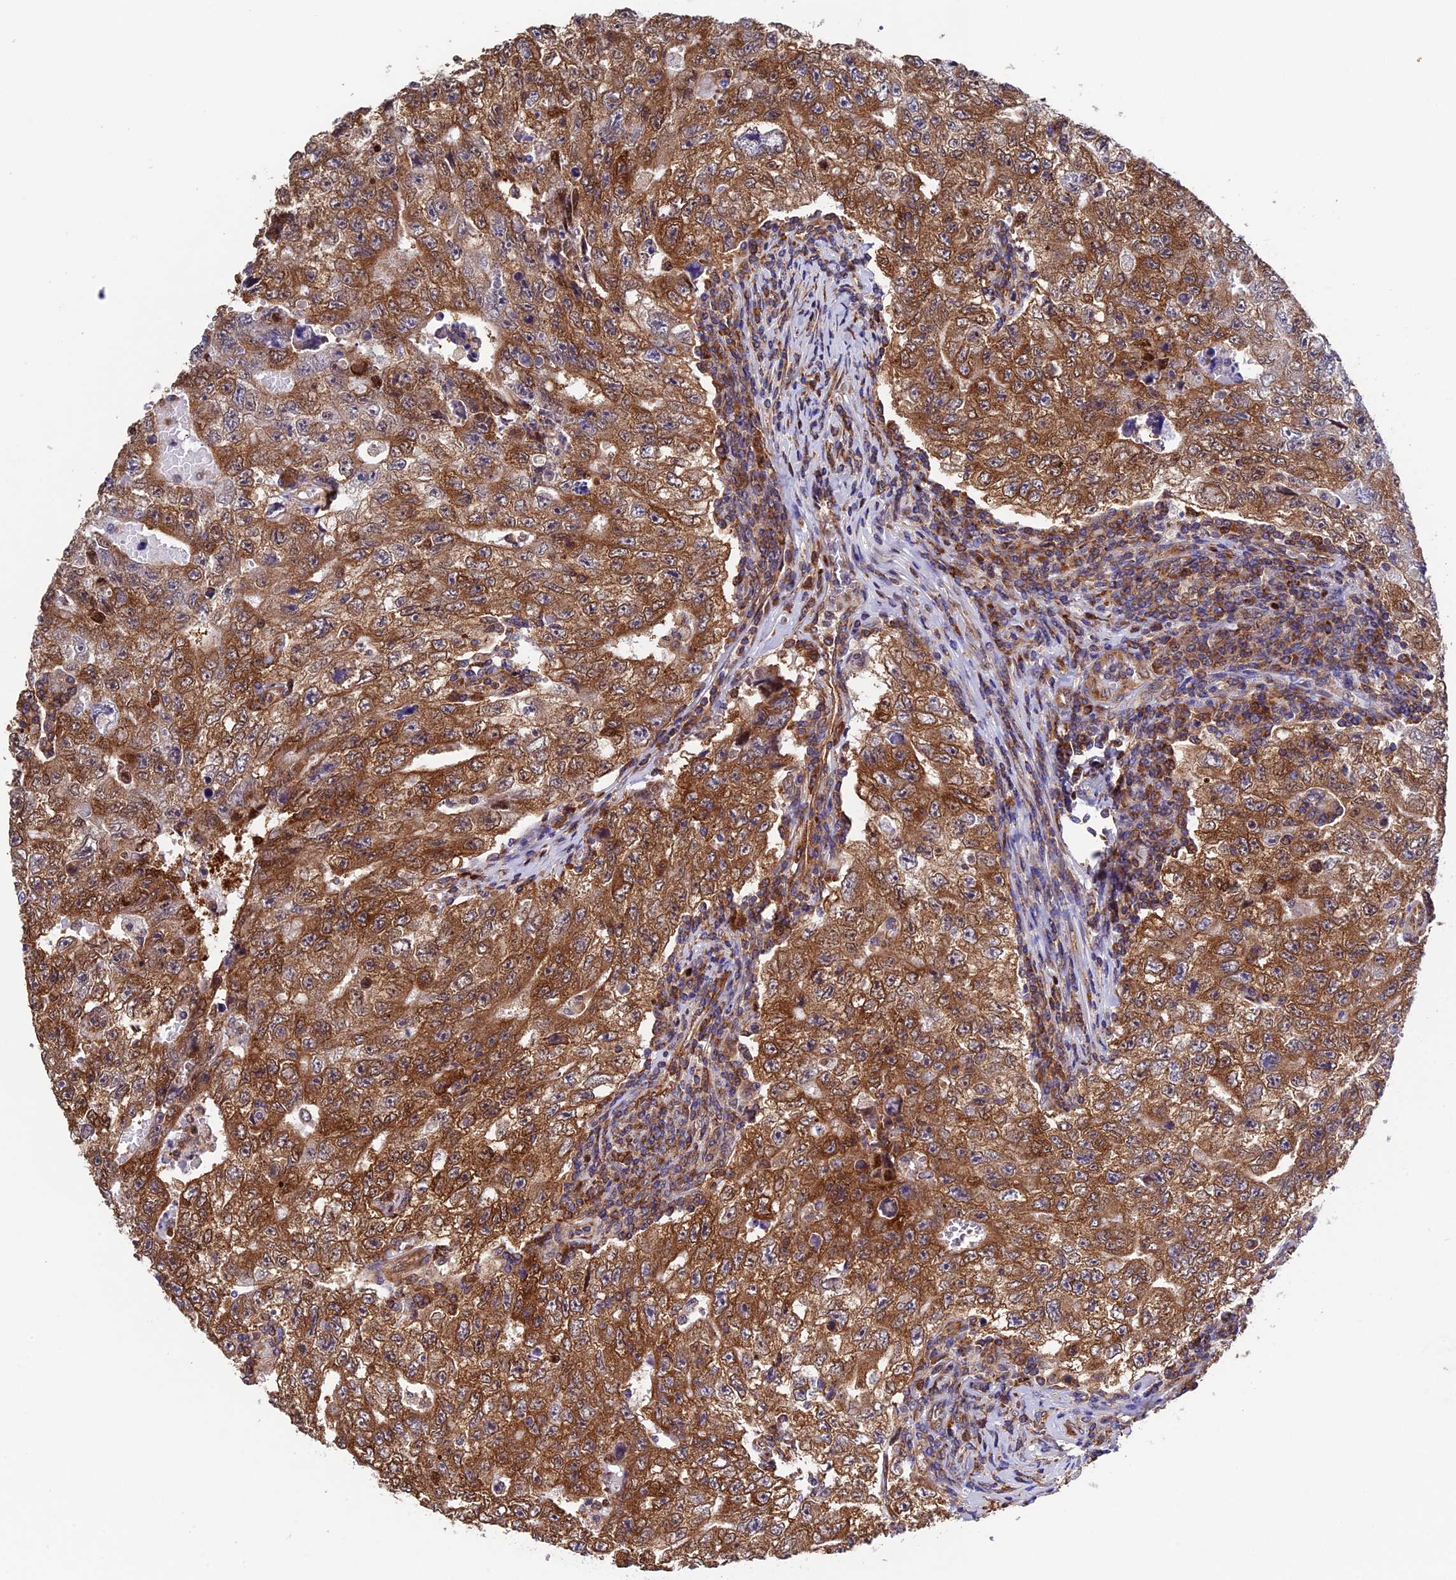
{"staining": {"intensity": "moderate", "quantity": ">75%", "location": "cytoplasmic/membranous"}, "tissue": "testis cancer", "cell_type": "Tumor cells", "image_type": "cancer", "snomed": [{"axis": "morphology", "description": "Carcinoma, Embryonal, NOS"}, {"axis": "topography", "description": "Testis"}], "caption": "IHC micrograph of neoplastic tissue: testis cancer stained using immunohistochemistry exhibits medium levels of moderate protein expression localized specifically in the cytoplasmic/membranous of tumor cells, appearing as a cytoplasmic/membranous brown color.", "gene": "SLC9A5", "patient": {"sex": "male", "age": 17}}